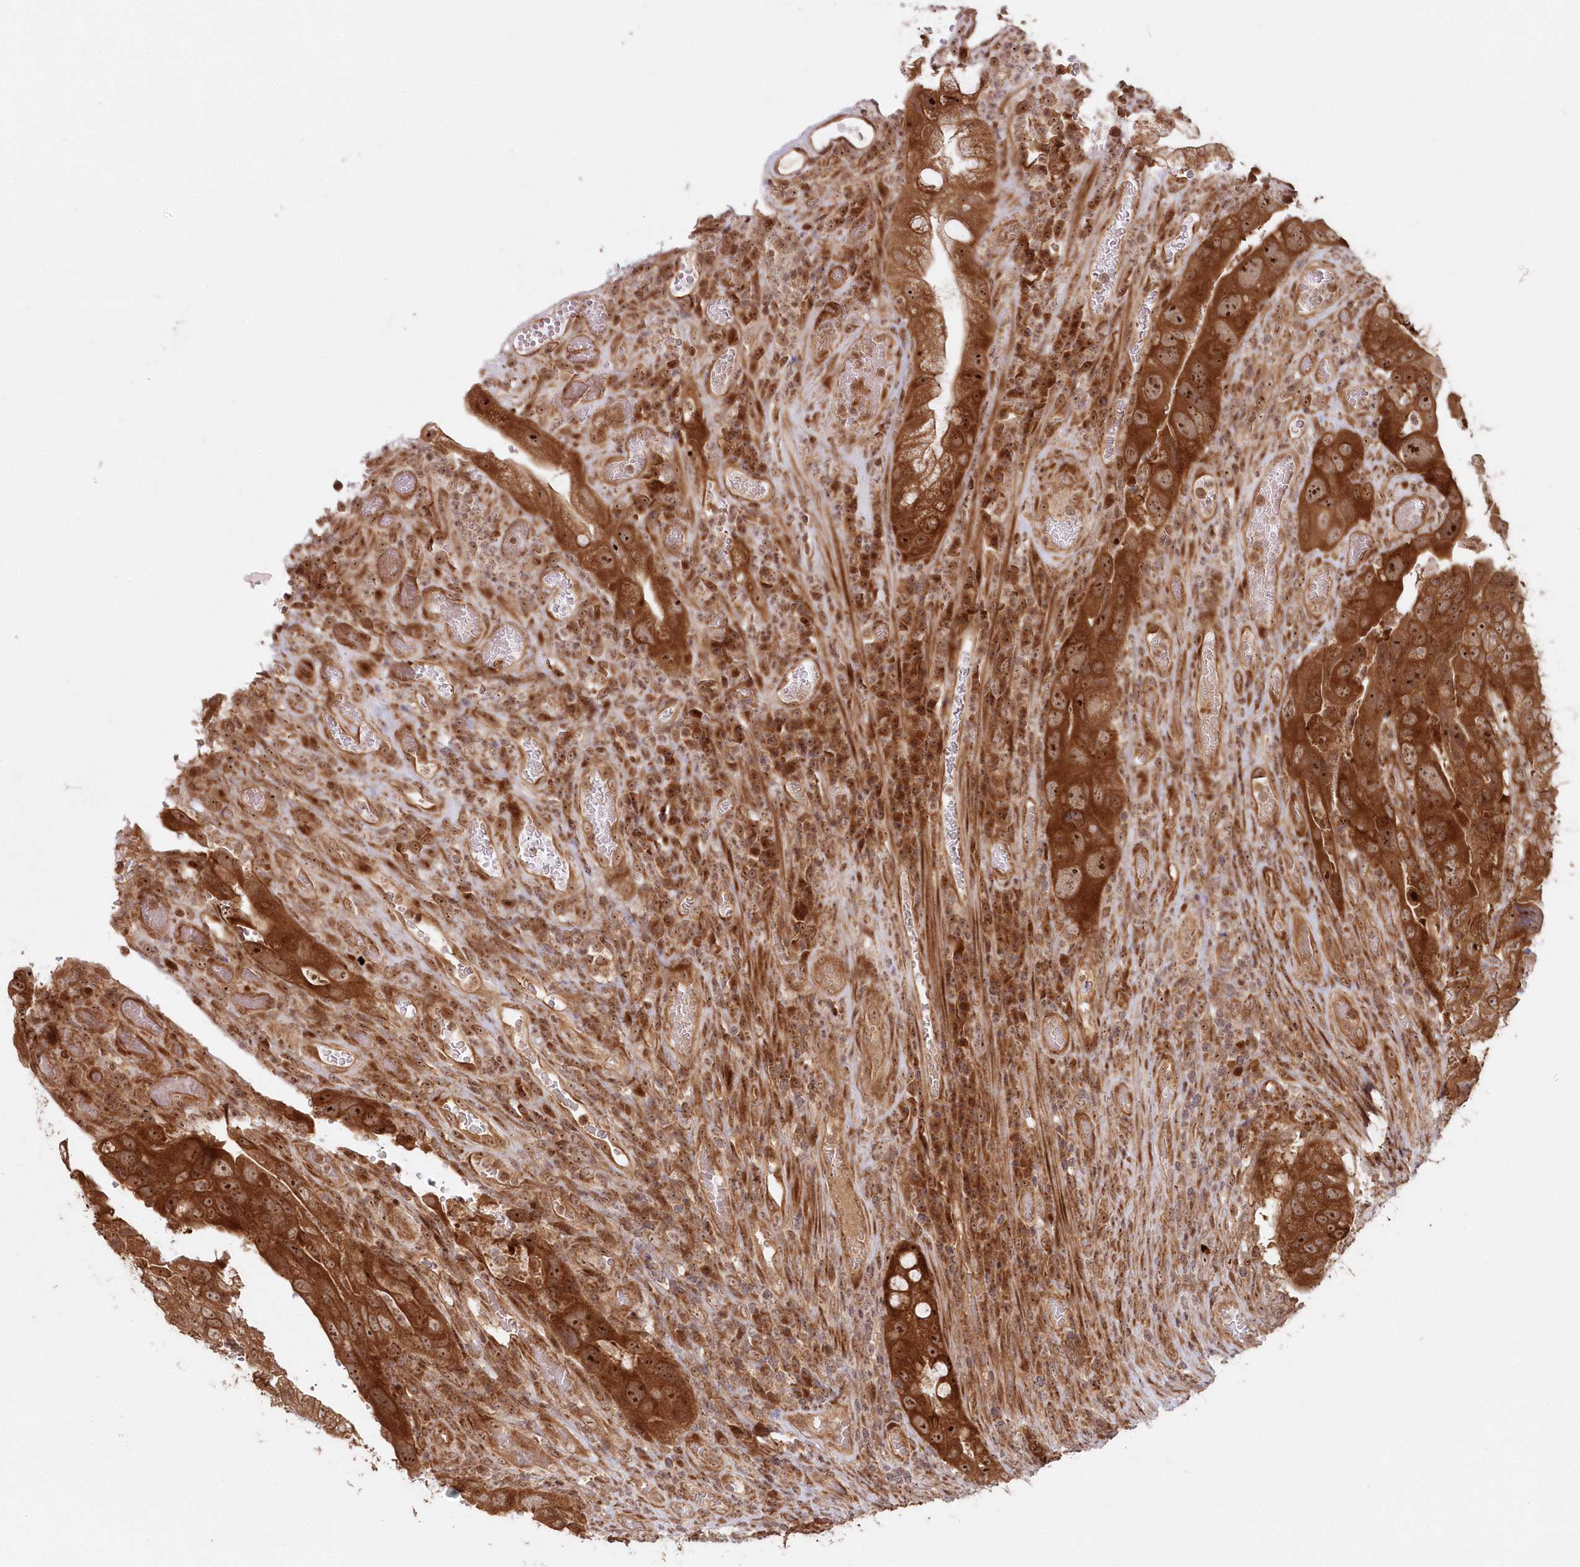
{"staining": {"intensity": "strong", "quantity": ">75%", "location": "cytoplasmic/membranous,nuclear"}, "tissue": "colorectal cancer", "cell_type": "Tumor cells", "image_type": "cancer", "snomed": [{"axis": "morphology", "description": "Adenocarcinoma, NOS"}, {"axis": "topography", "description": "Rectum"}], "caption": "Protein analysis of colorectal adenocarcinoma tissue exhibits strong cytoplasmic/membranous and nuclear expression in about >75% of tumor cells.", "gene": "SERINC1", "patient": {"sex": "male", "age": 63}}